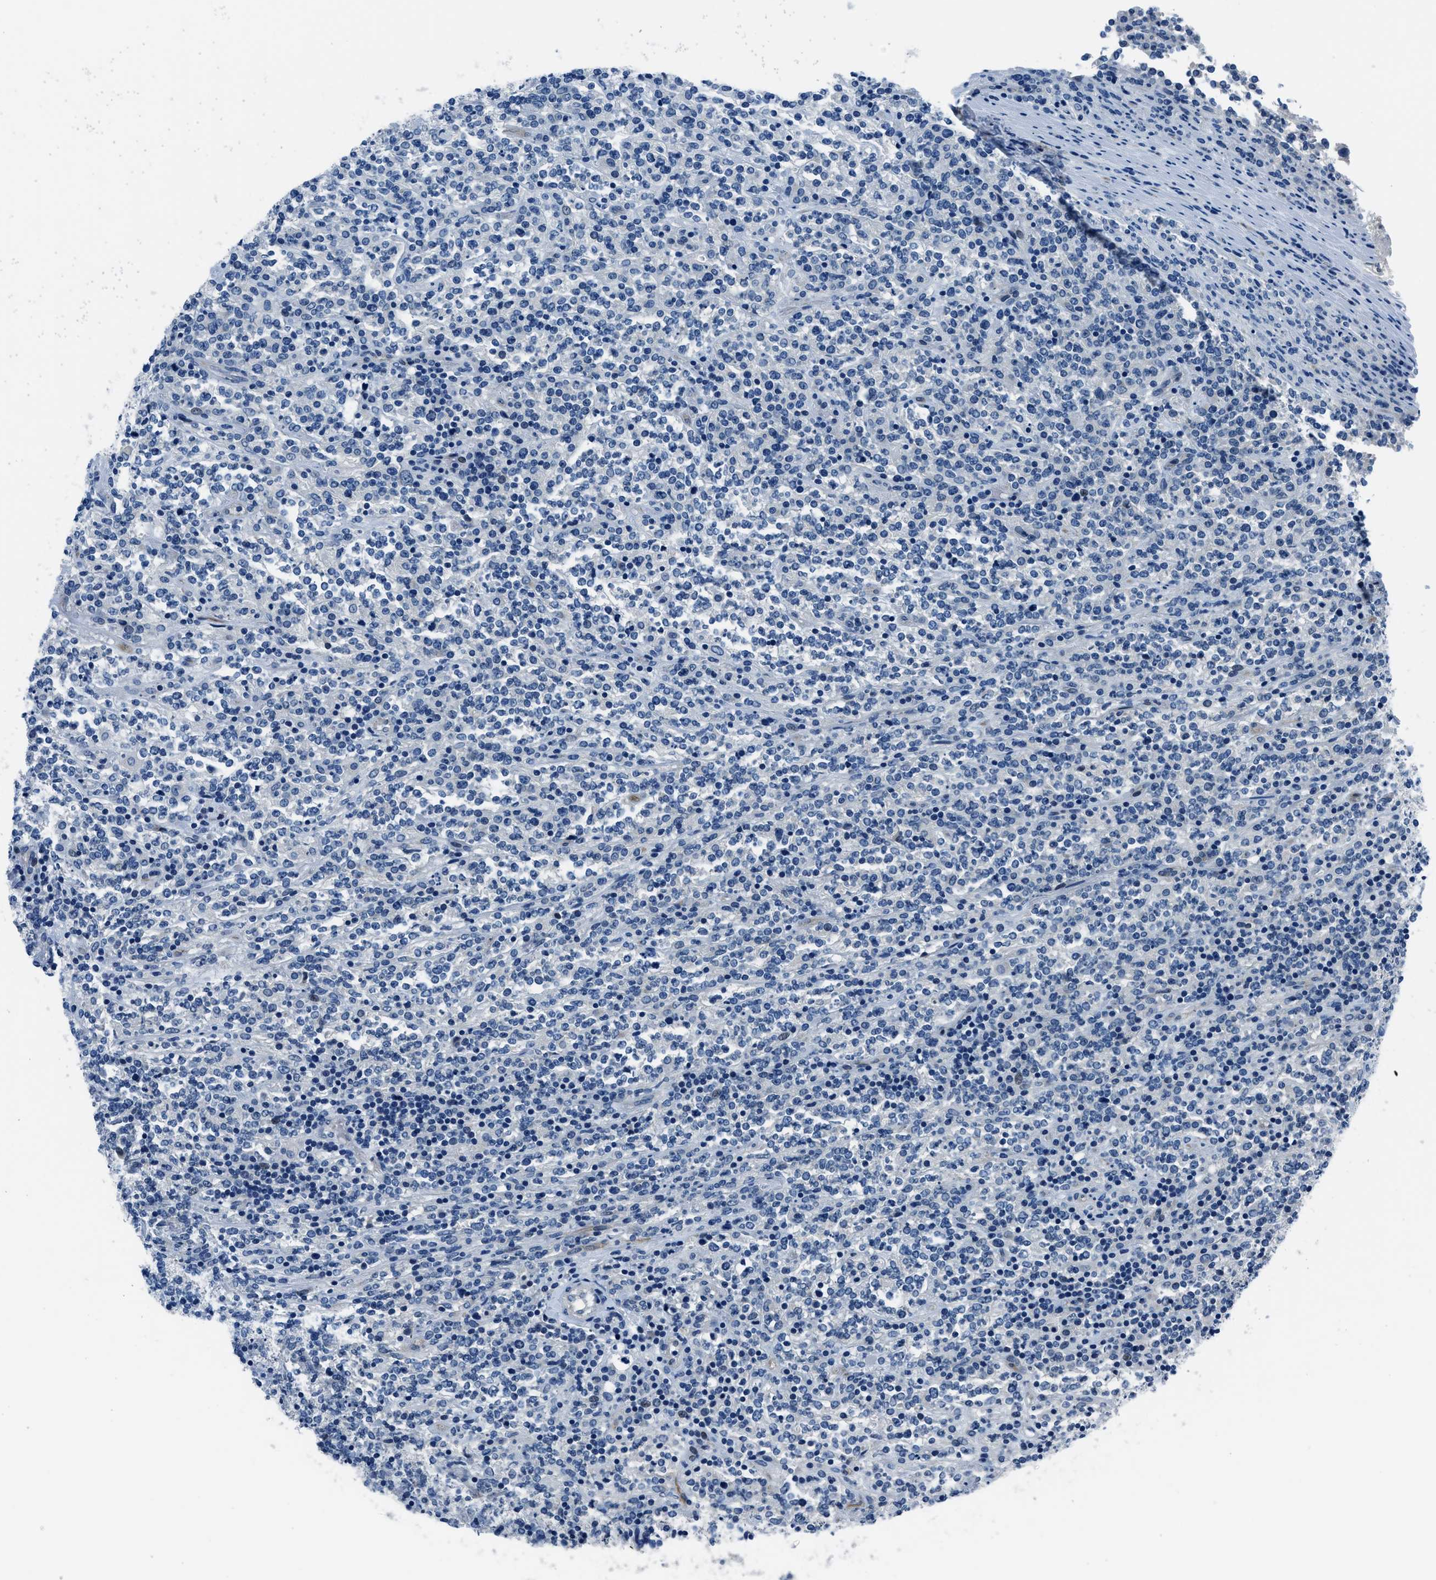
{"staining": {"intensity": "negative", "quantity": "none", "location": "none"}, "tissue": "lymphoma", "cell_type": "Tumor cells", "image_type": "cancer", "snomed": [{"axis": "morphology", "description": "Malignant lymphoma, non-Hodgkin's type, High grade"}, {"axis": "topography", "description": "Soft tissue"}], "caption": "Protein analysis of high-grade malignant lymphoma, non-Hodgkin's type exhibits no significant expression in tumor cells.", "gene": "GJA3", "patient": {"sex": "male", "age": 18}}